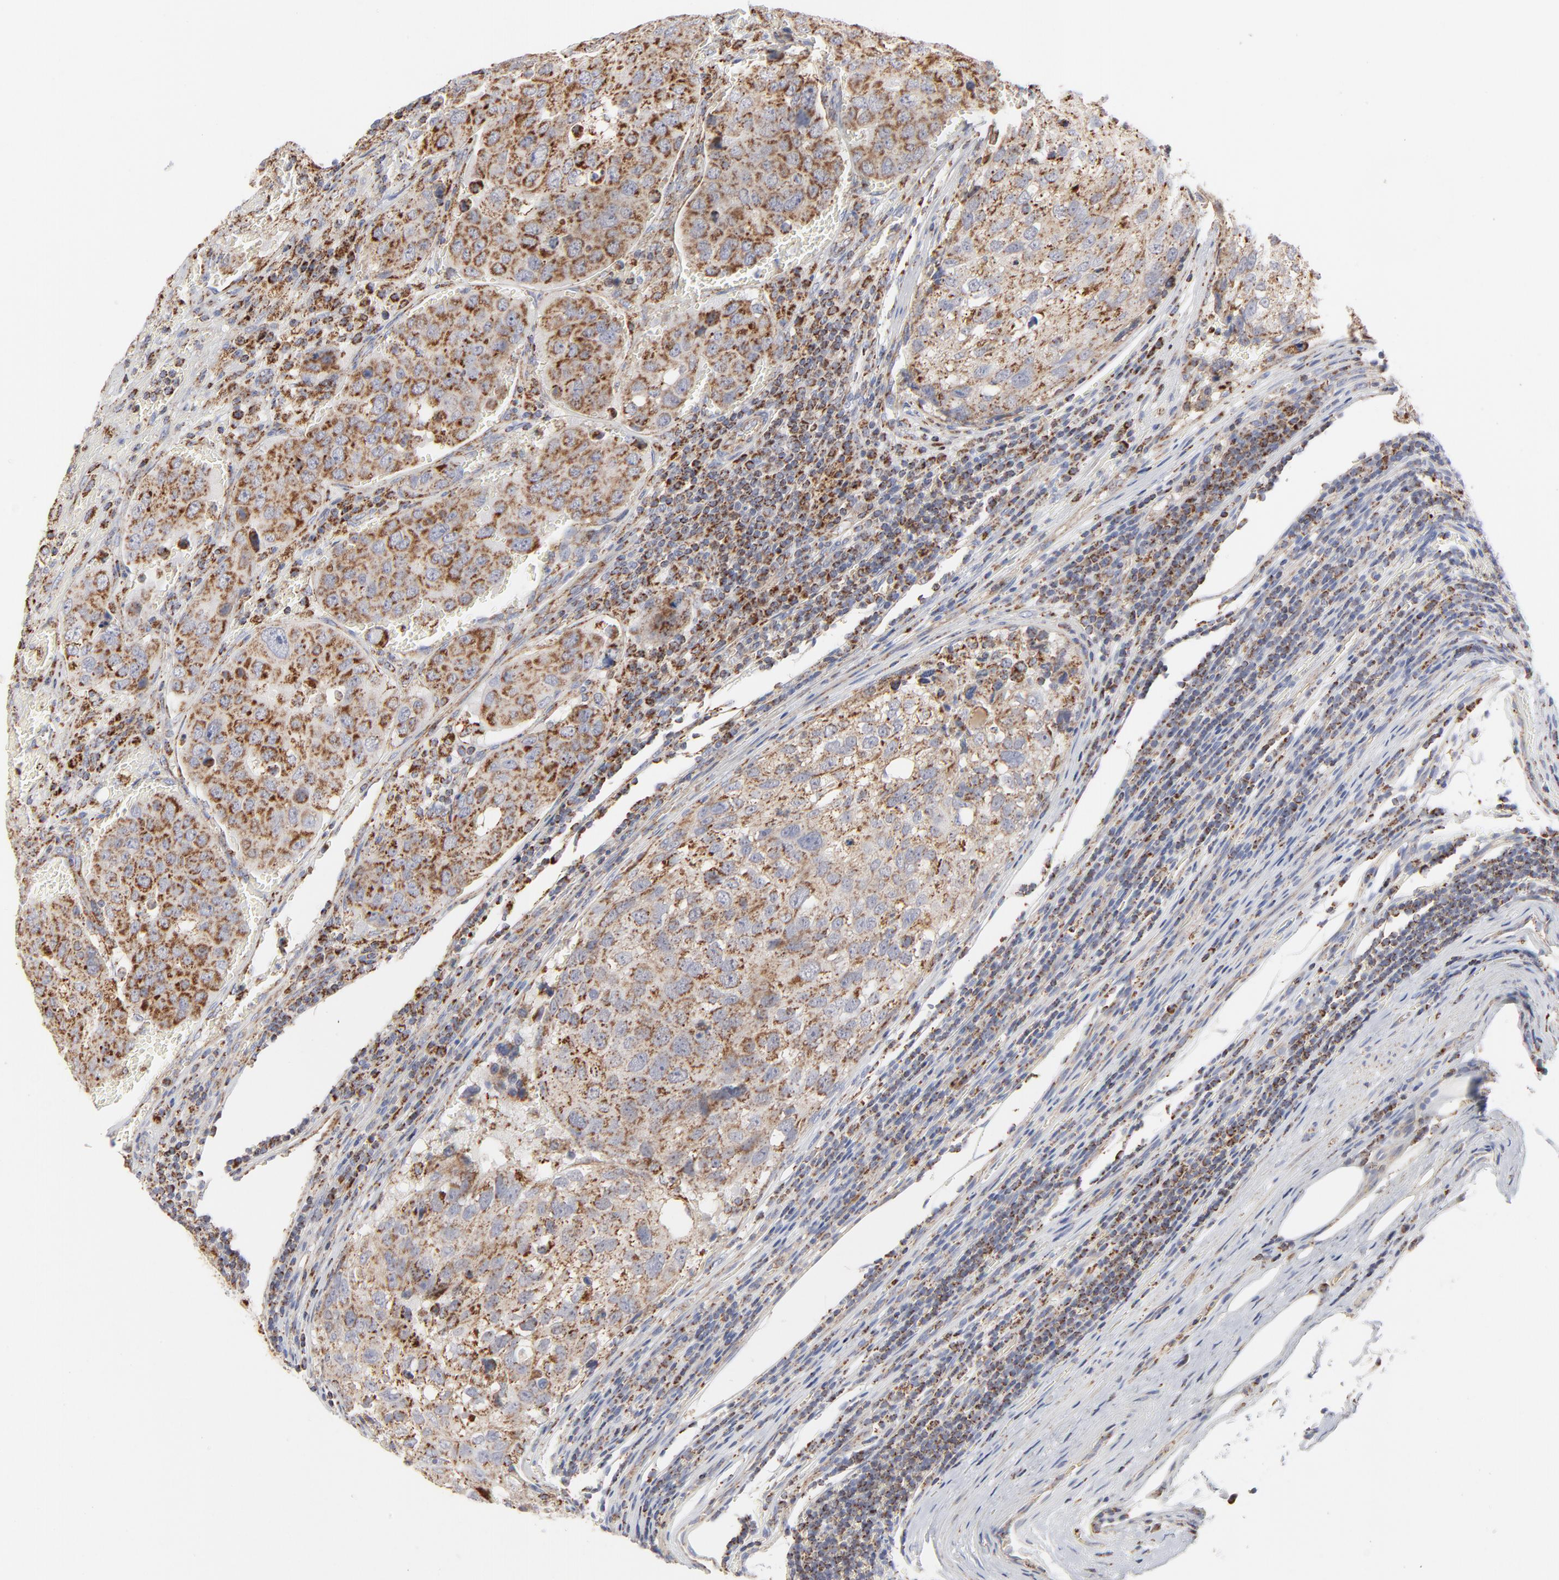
{"staining": {"intensity": "strong", "quantity": ">75%", "location": "cytoplasmic/membranous"}, "tissue": "urothelial cancer", "cell_type": "Tumor cells", "image_type": "cancer", "snomed": [{"axis": "morphology", "description": "Urothelial carcinoma, High grade"}, {"axis": "topography", "description": "Lymph node"}, {"axis": "topography", "description": "Urinary bladder"}], "caption": "A high amount of strong cytoplasmic/membranous positivity is present in approximately >75% of tumor cells in high-grade urothelial carcinoma tissue.", "gene": "ASB3", "patient": {"sex": "male", "age": 51}}